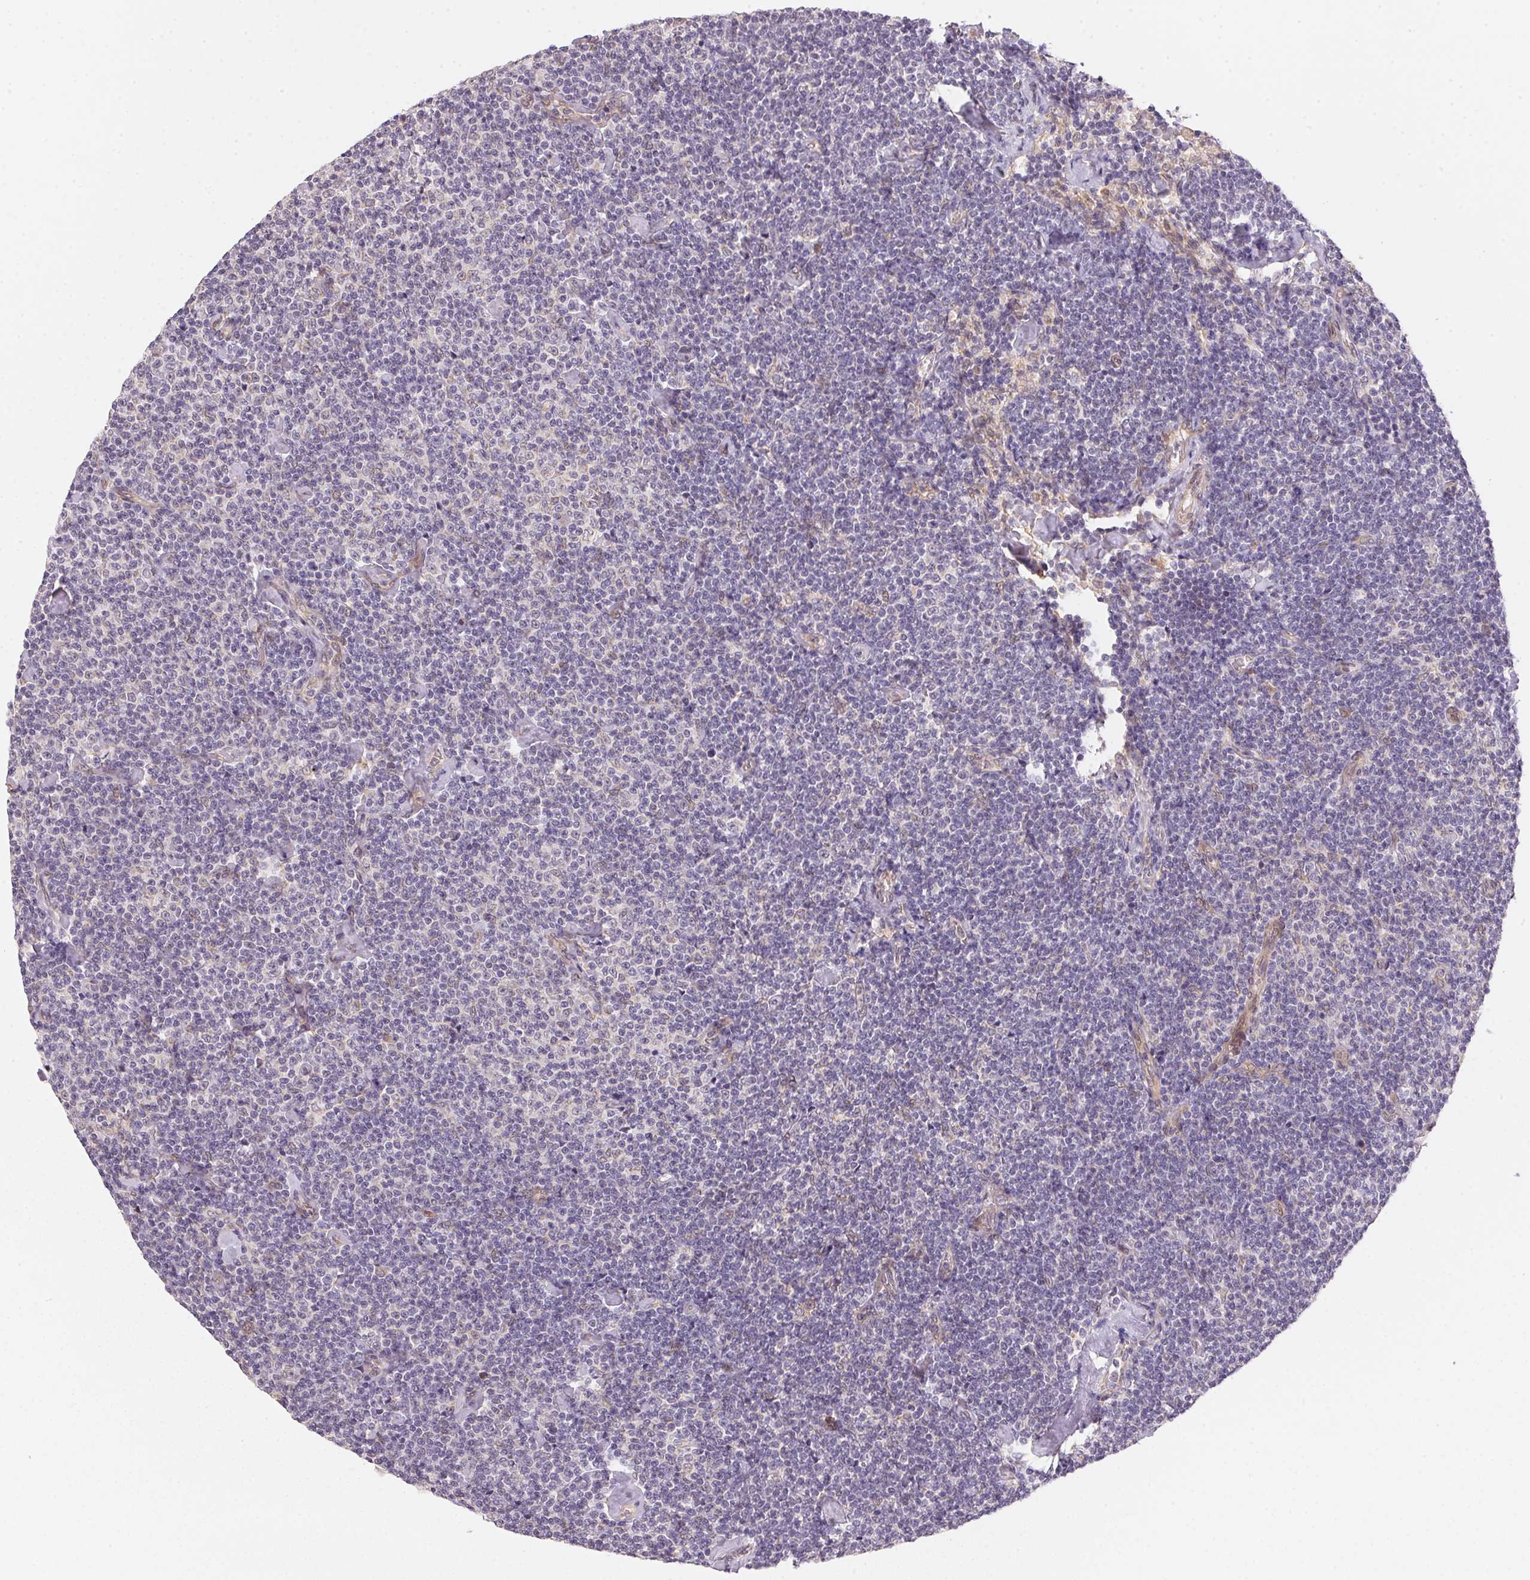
{"staining": {"intensity": "negative", "quantity": "none", "location": "none"}, "tissue": "lymphoma", "cell_type": "Tumor cells", "image_type": "cancer", "snomed": [{"axis": "morphology", "description": "Malignant lymphoma, non-Hodgkin's type, Low grade"}, {"axis": "topography", "description": "Lymph node"}], "caption": "Tumor cells show no significant protein expression in lymphoma.", "gene": "EI24", "patient": {"sex": "male", "age": 81}}